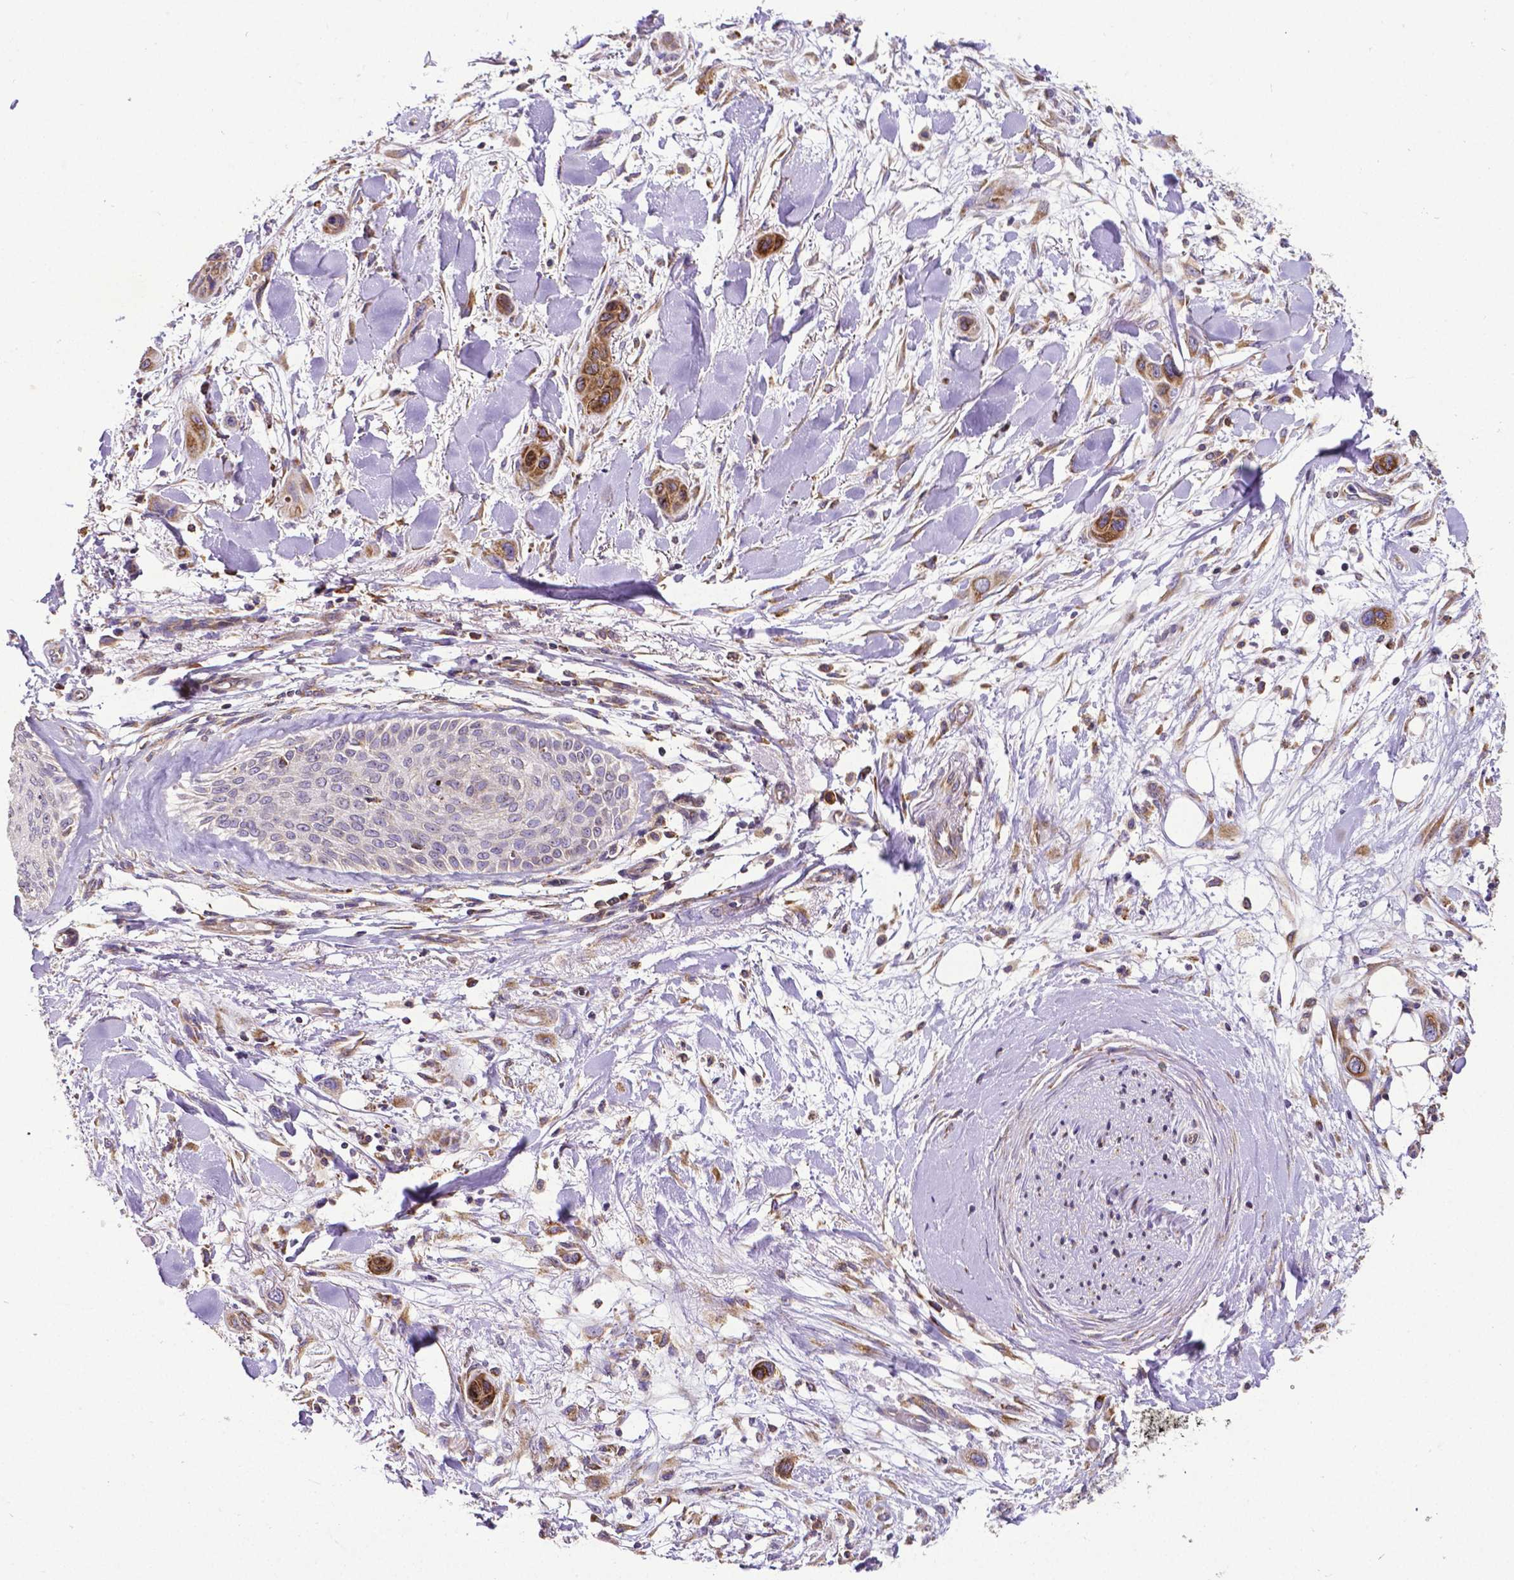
{"staining": {"intensity": "strong", "quantity": "<25%", "location": "cytoplasmic/membranous"}, "tissue": "skin cancer", "cell_type": "Tumor cells", "image_type": "cancer", "snomed": [{"axis": "morphology", "description": "Squamous cell carcinoma, NOS"}, {"axis": "topography", "description": "Skin"}], "caption": "Strong cytoplasmic/membranous protein staining is present in approximately <25% of tumor cells in skin squamous cell carcinoma.", "gene": "MTDH", "patient": {"sex": "male", "age": 79}}